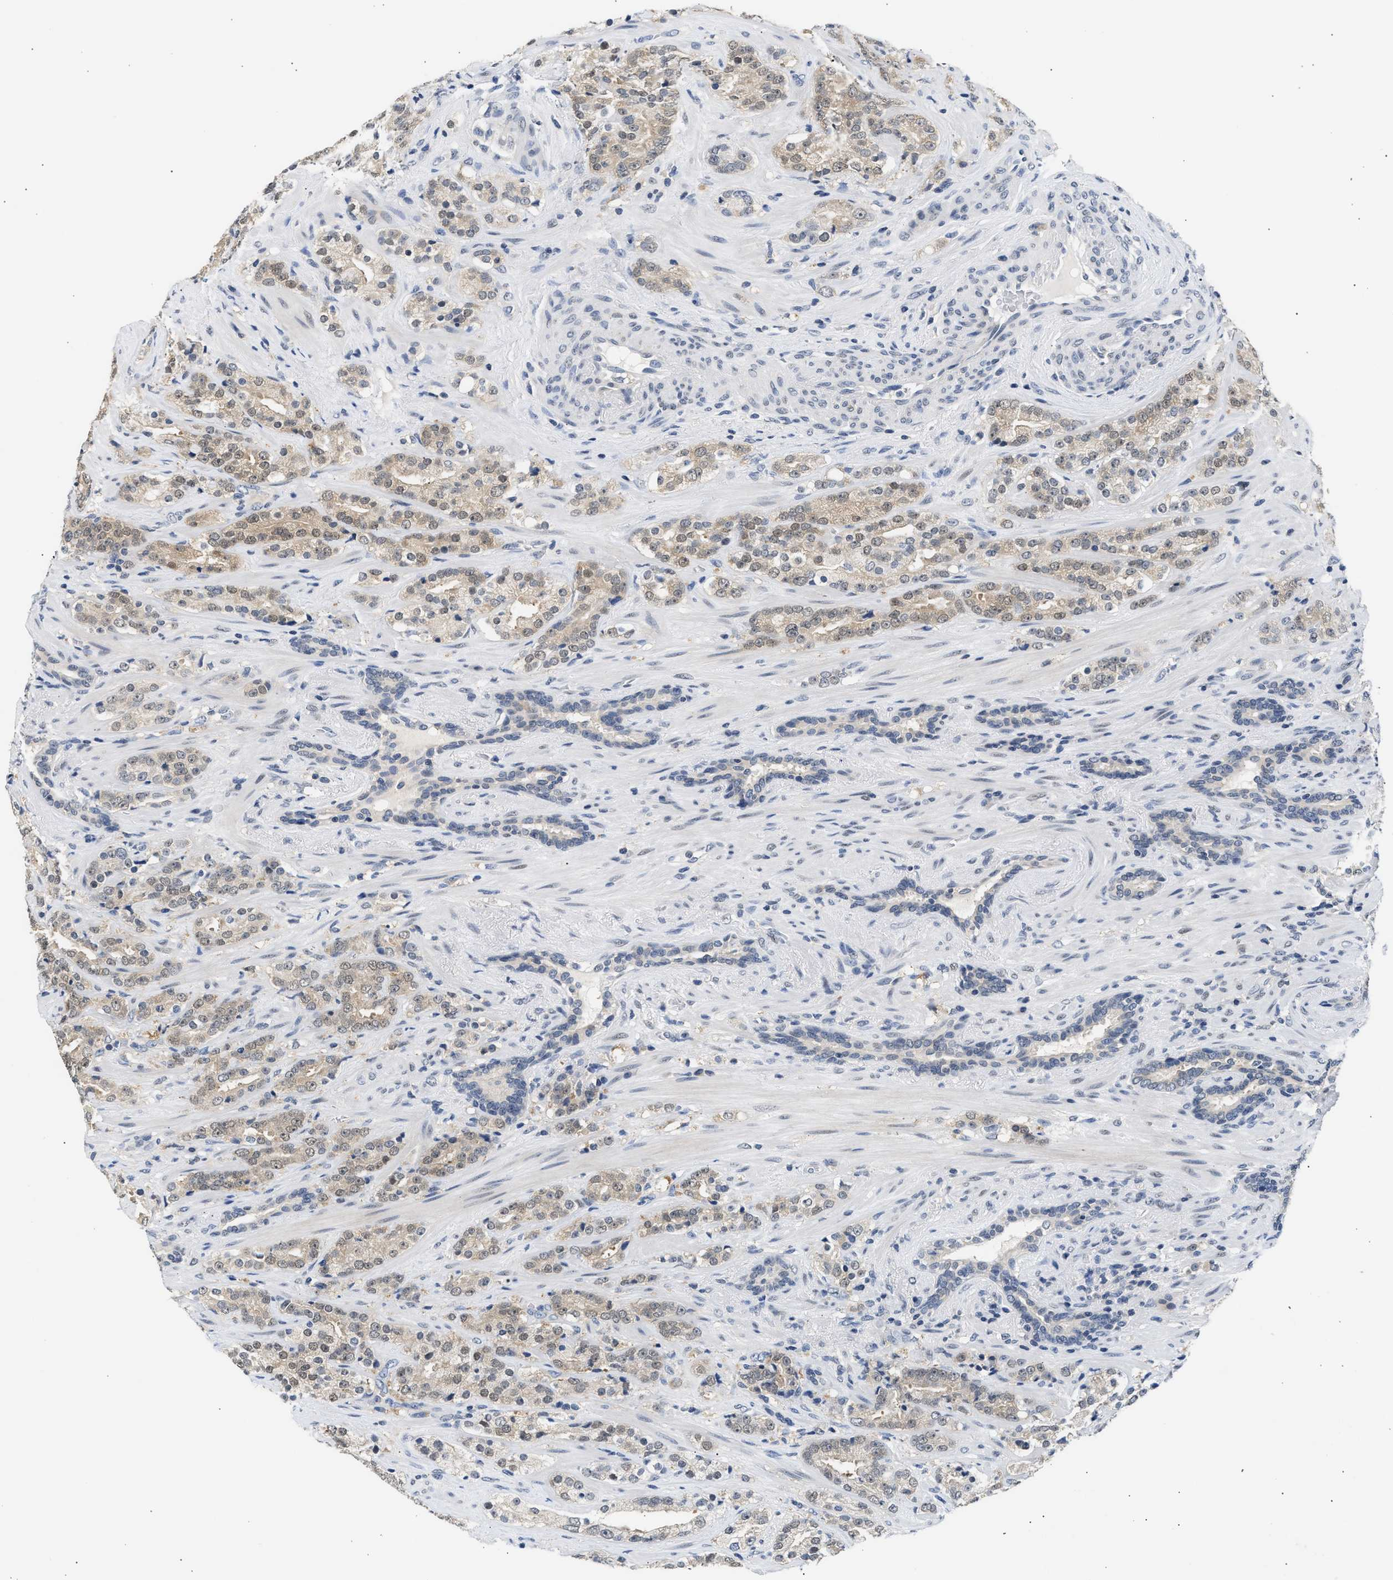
{"staining": {"intensity": "weak", "quantity": "25%-75%", "location": "cytoplasmic/membranous"}, "tissue": "prostate cancer", "cell_type": "Tumor cells", "image_type": "cancer", "snomed": [{"axis": "morphology", "description": "Adenocarcinoma, High grade"}, {"axis": "topography", "description": "Prostate"}], "caption": "Prostate high-grade adenocarcinoma stained with a protein marker displays weak staining in tumor cells.", "gene": "PPM1L", "patient": {"sex": "male", "age": 71}}